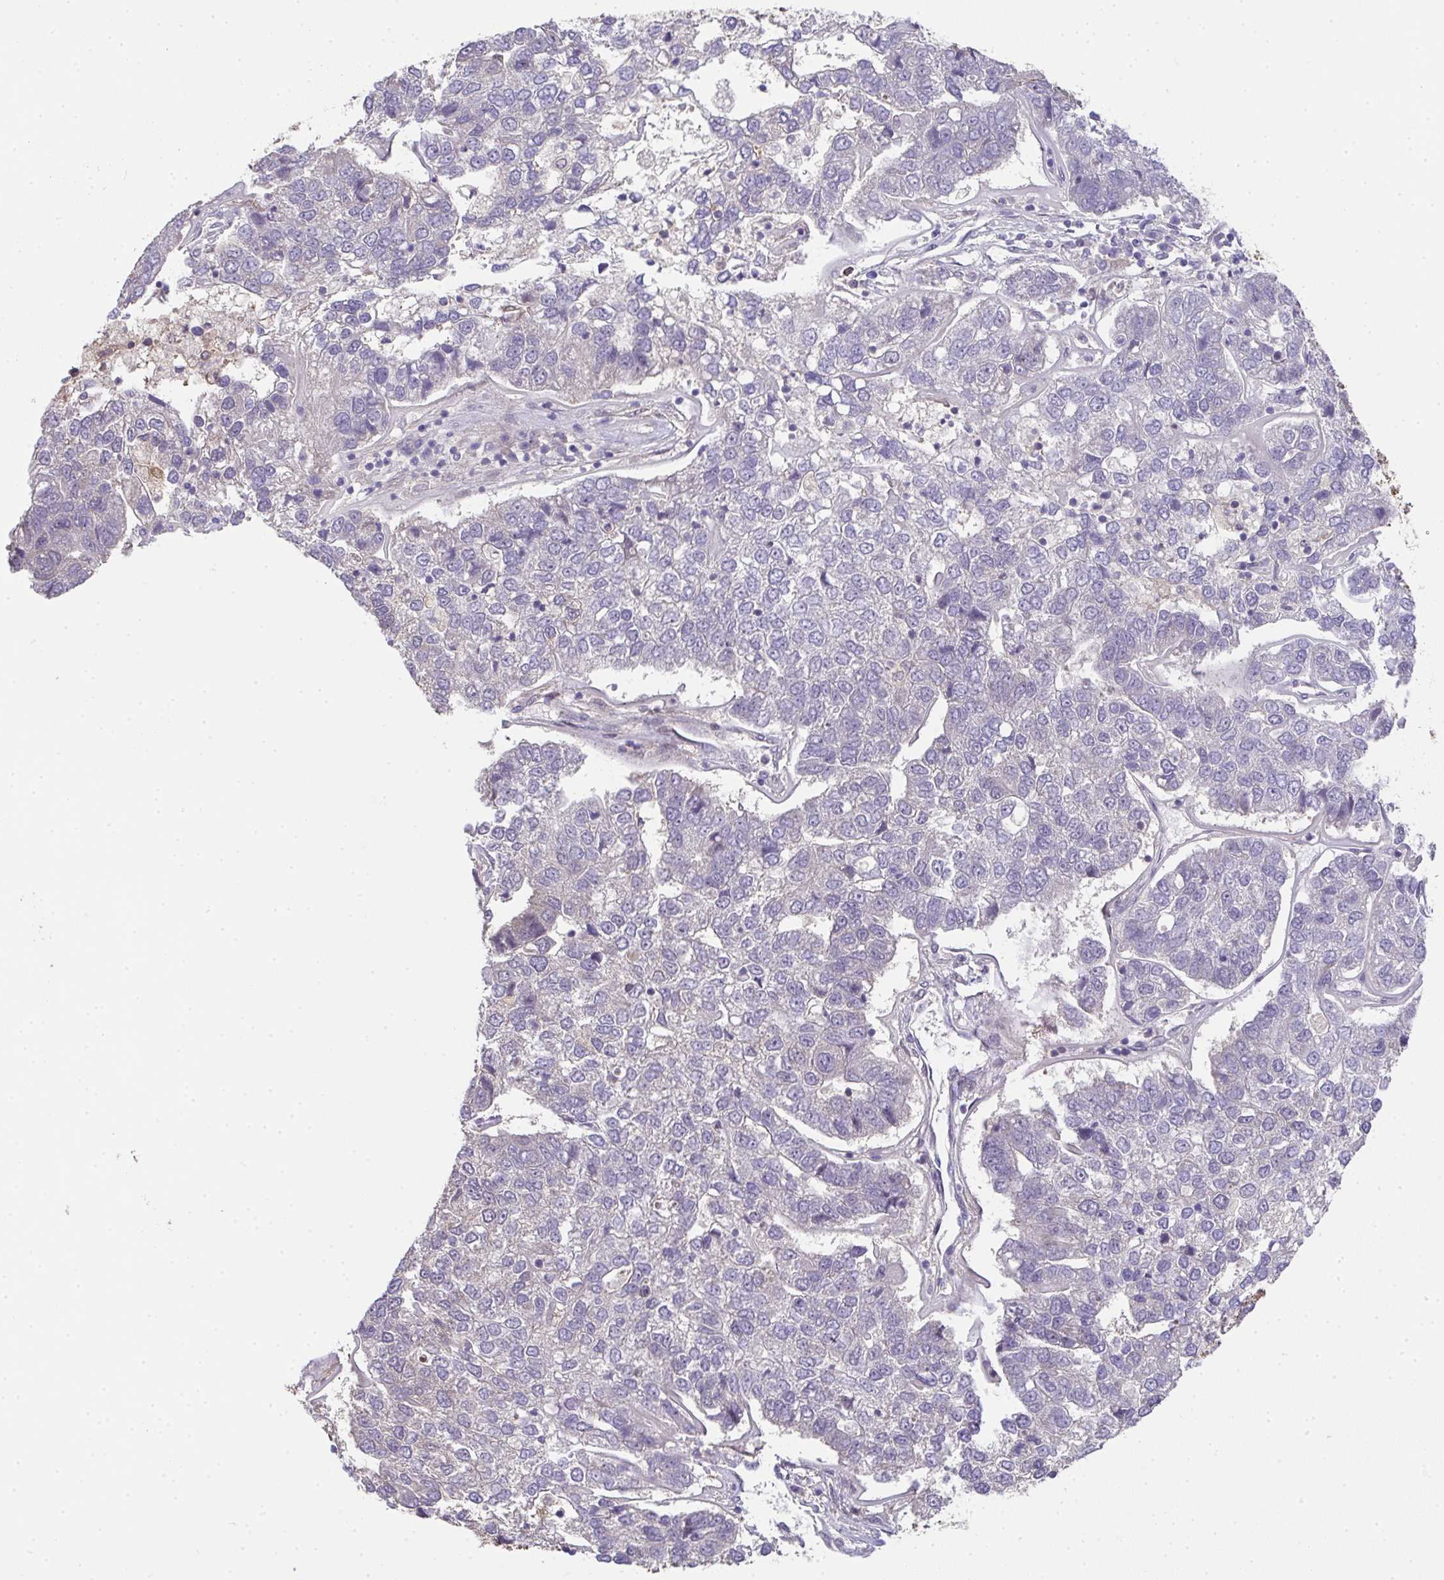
{"staining": {"intensity": "negative", "quantity": "none", "location": "none"}, "tissue": "pancreatic cancer", "cell_type": "Tumor cells", "image_type": "cancer", "snomed": [{"axis": "morphology", "description": "Adenocarcinoma, NOS"}, {"axis": "topography", "description": "Pancreas"}], "caption": "An immunohistochemistry histopathology image of adenocarcinoma (pancreatic) is shown. There is no staining in tumor cells of adenocarcinoma (pancreatic).", "gene": "EEF1AKMT1", "patient": {"sex": "female", "age": 61}}